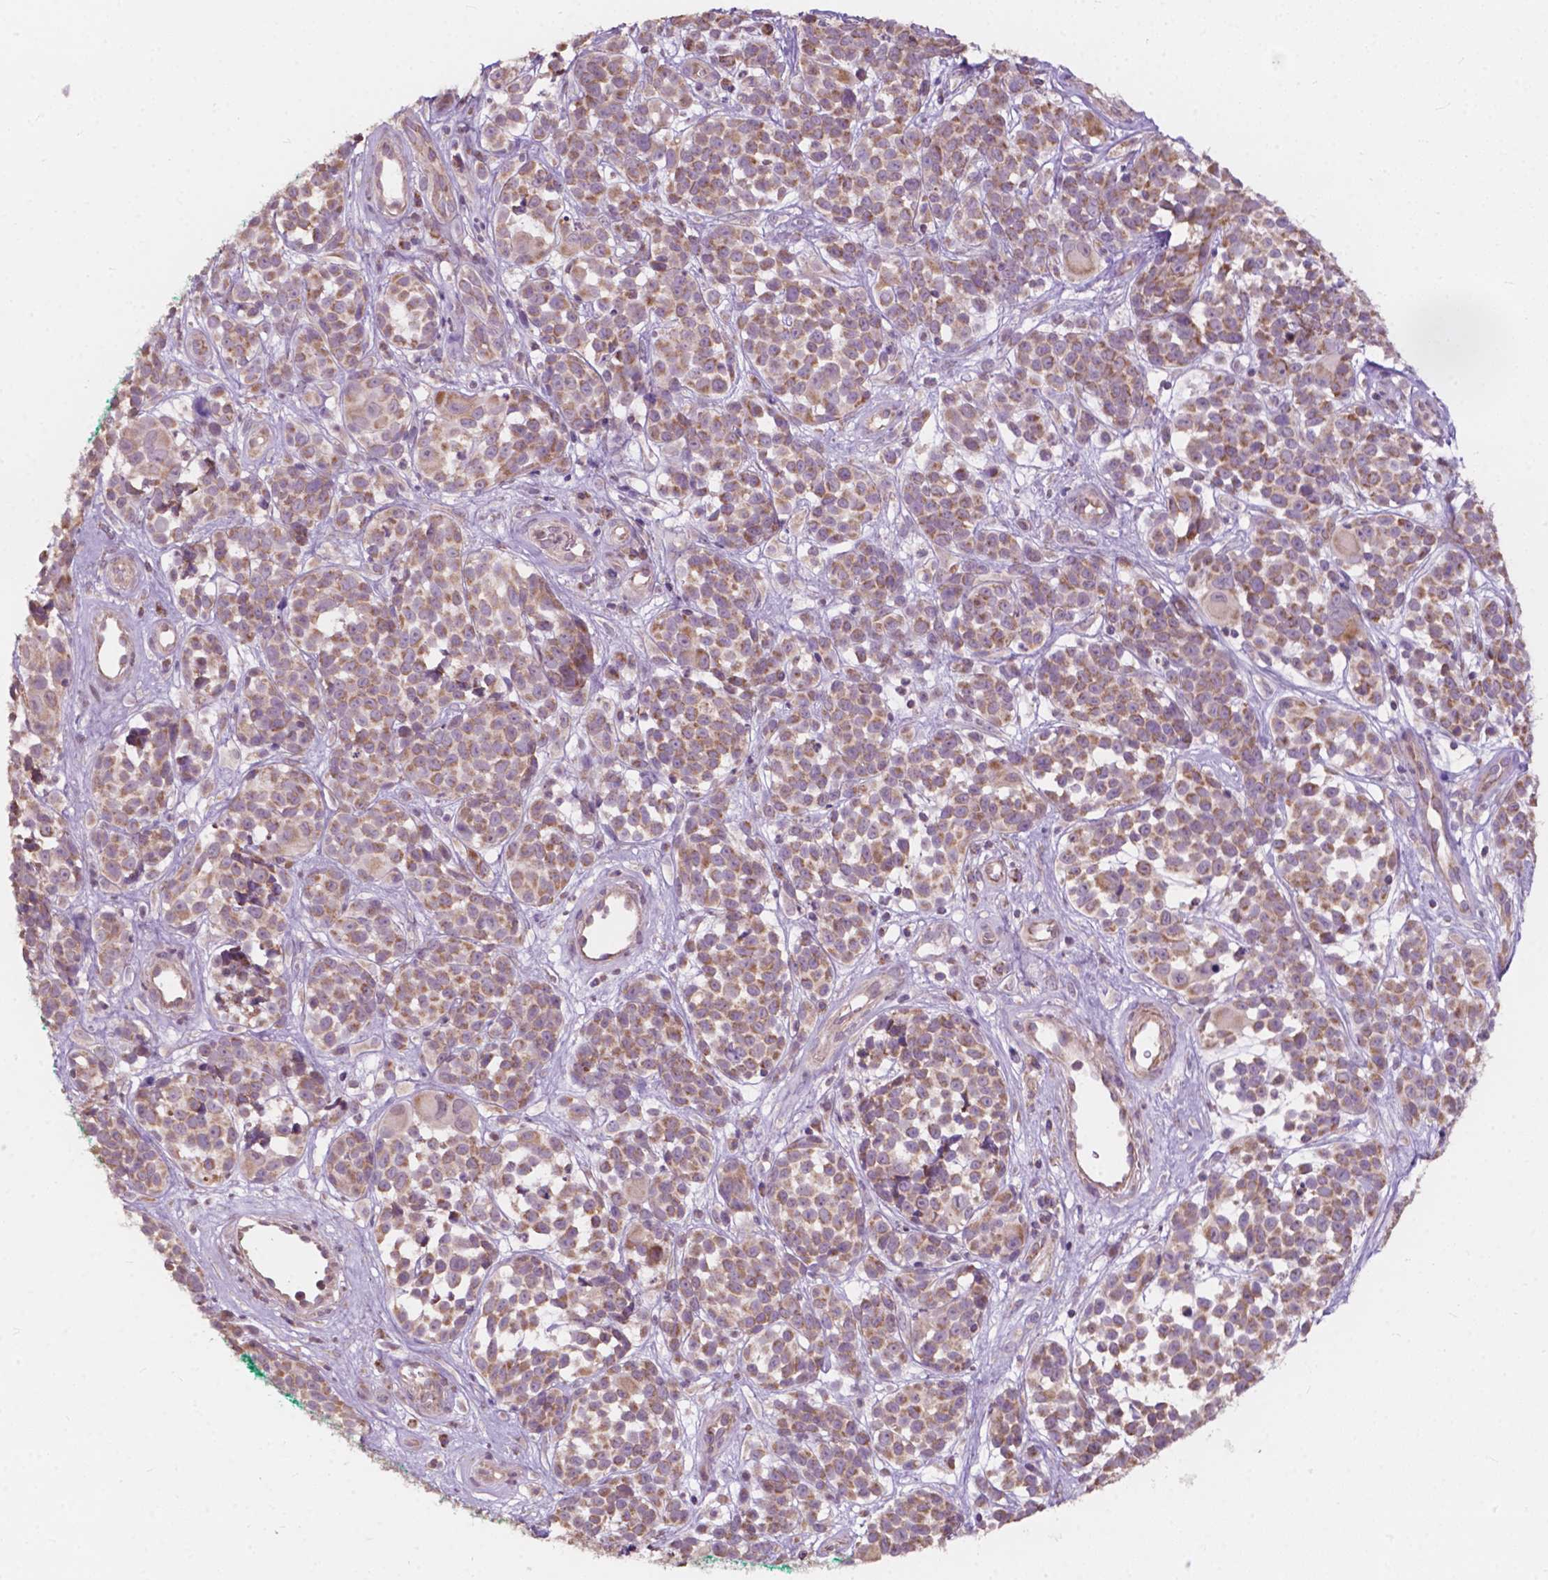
{"staining": {"intensity": "moderate", "quantity": ">75%", "location": "cytoplasmic/membranous"}, "tissue": "melanoma", "cell_type": "Tumor cells", "image_type": "cancer", "snomed": [{"axis": "morphology", "description": "Malignant melanoma, NOS"}, {"axis": "topography", "description": "Skin"}], "caption": "Immunohistochemistry (IHC) (DAB (3,3'-diaminobenzidine)) staining of malignant melanoma displays moderate cytoplasmic/membranous protein positivity in approximately >75% of tumor cells.", "gene": "NDUFA10", "patient": {"sex": "female", "age": 88}}